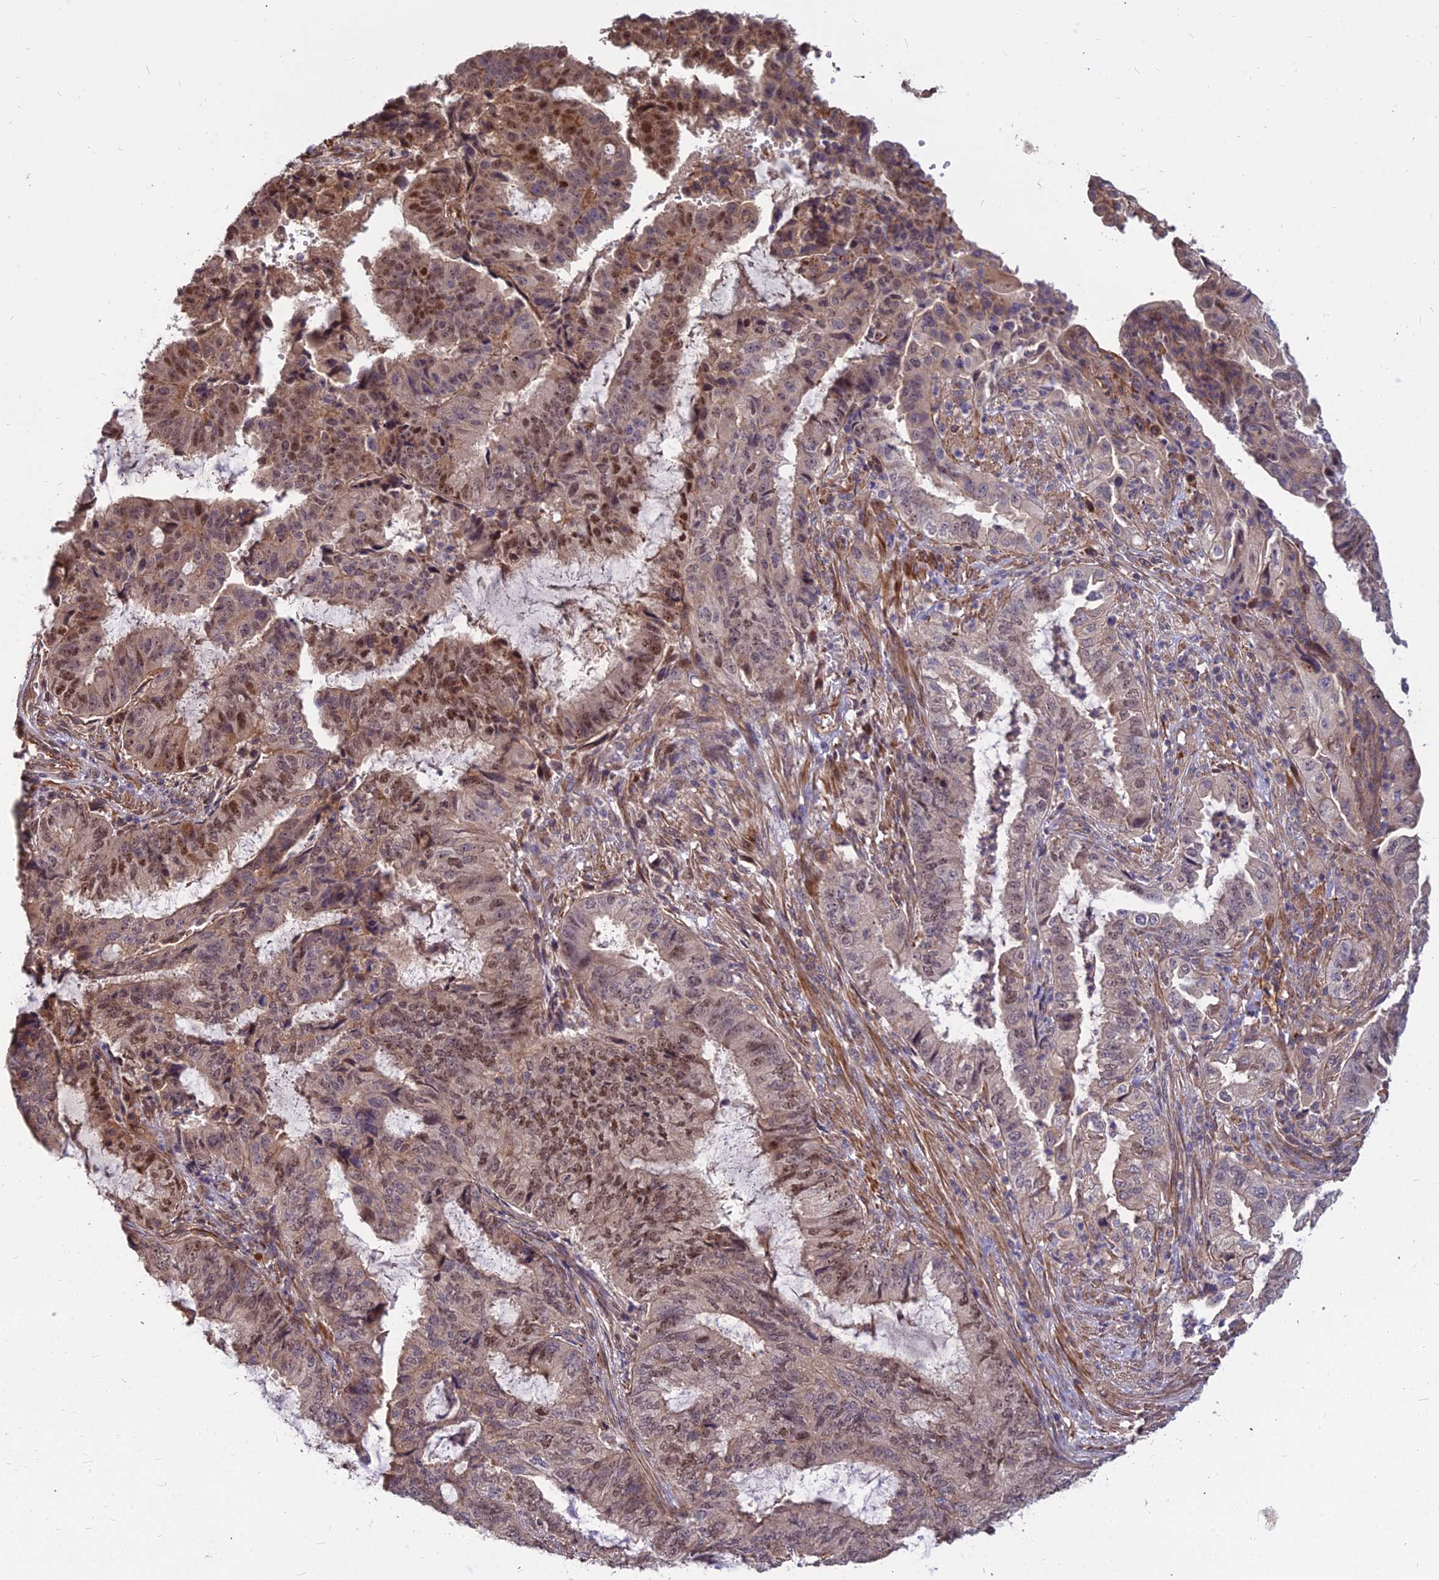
{"staining": {"intensity": "moderate", "quantity": "25%-75%", "location": "nuclear"}, "tissue": "endometrial cancer", "cell_type": "Tumor cells", "image_type": "cancer", "snomed": [{"axis": "morphology", "description": "Adenocarcinoma, NOS"}, {"axis": "topography", "description": "Endometrium"}], "caption": "High-magnification brightfield microscopy of endometrial adenocarcinoma stained with DAB (3,3'-diaminobenzidine) (brown) and counterstained with hematoxylin (blue). tumor cells exhibit moderate nuclear staining is appreciated in about25%-75% of cells.", "gene": "TCEA3", "patient": {"sex": "female", "age": 51}}